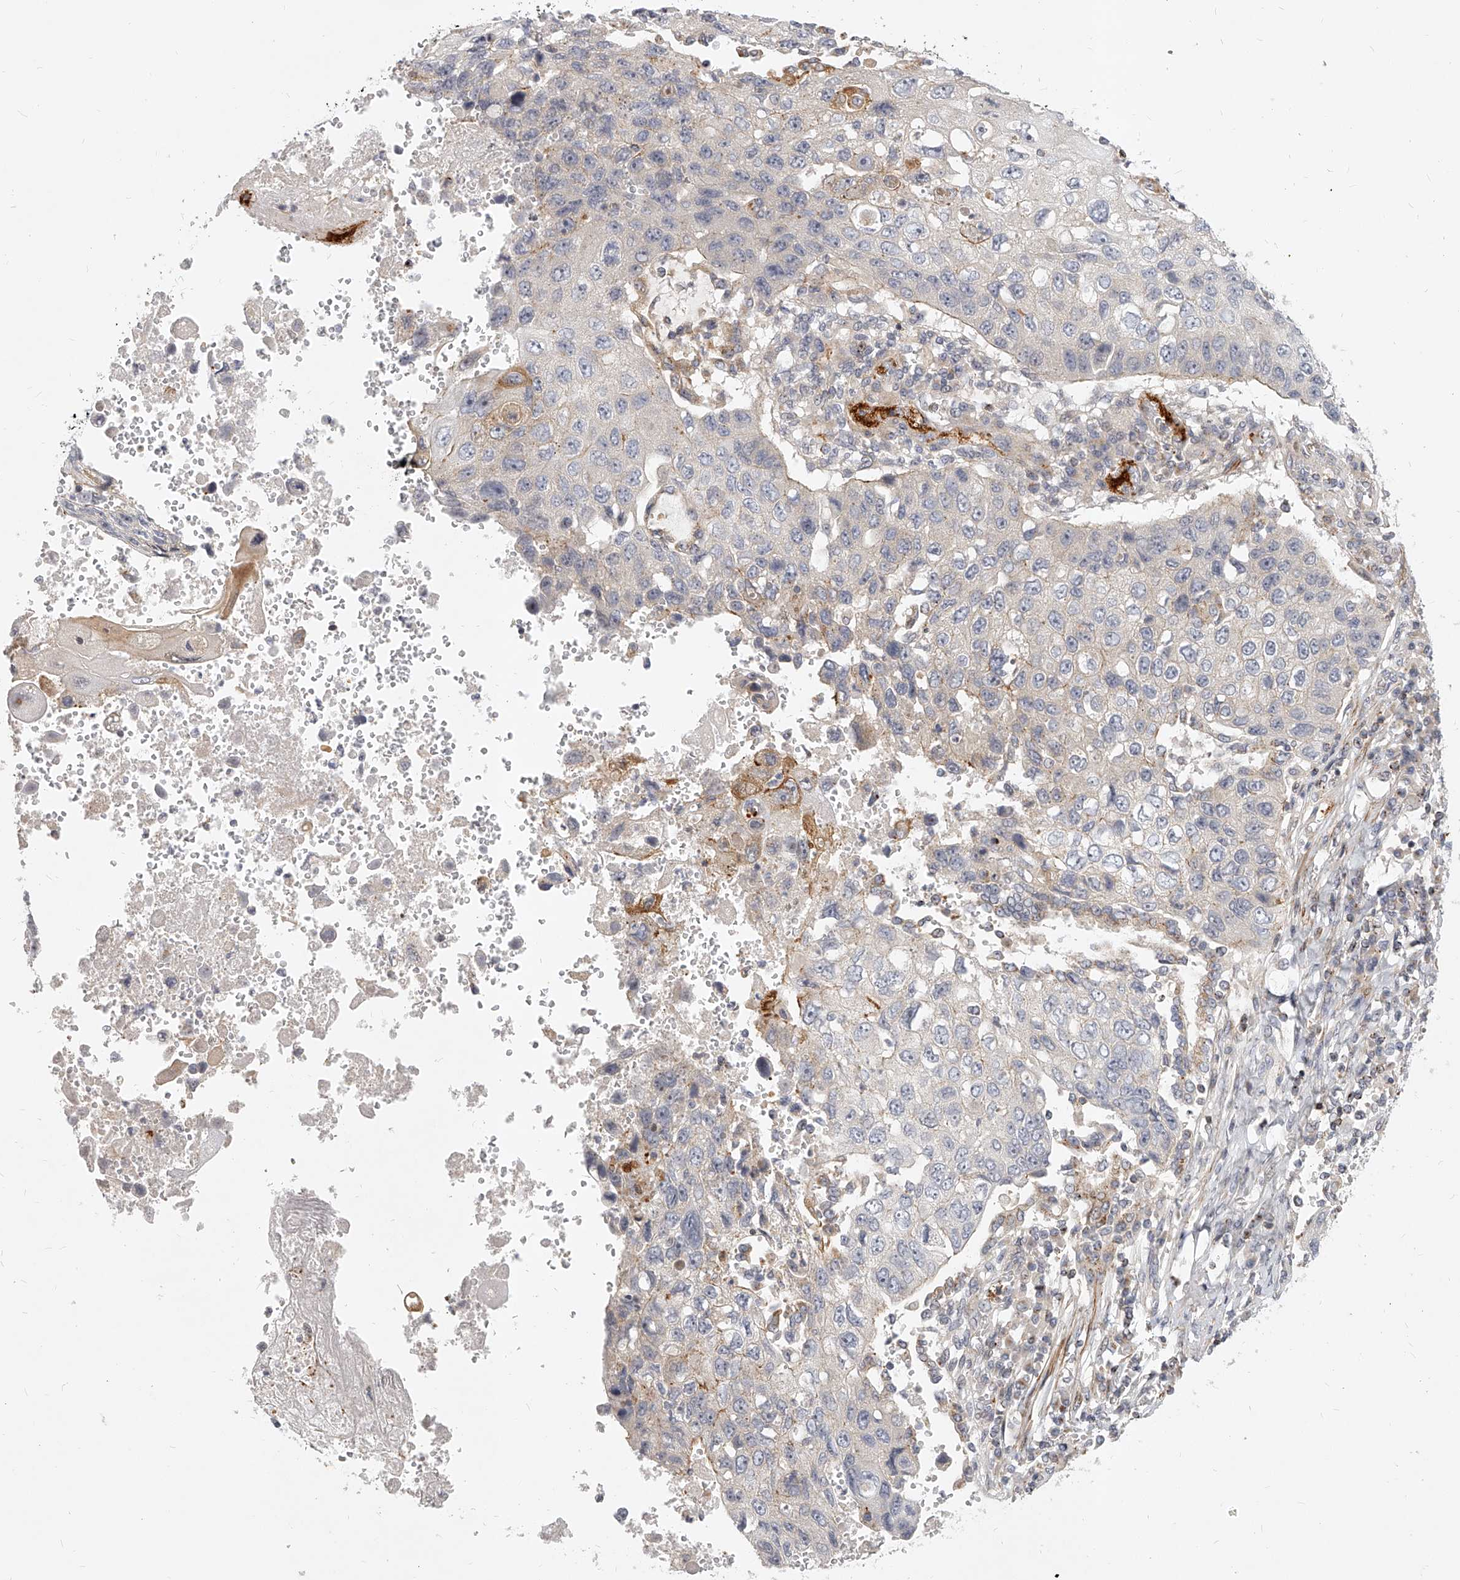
{"staining": {"intensity": "weak", "quantity": "<25%", "location": "cytoplasmic/membranous"}, "tissue": "lung cancer", "cell_type": "Tumor cells", "image_type": "cancer", "snomed": [{"axis": "morphology", "description": "Squamous cell carcinoma, NOS"}, {"axis": "topography", "description": "Lung"}], "caption": "Protein analysis of lung cancer (squamous cell carcinoma) shows no significant staining in tumor cells.", "gene": "SLC37A1", "patient": {"sex": "male", "age": 61}}